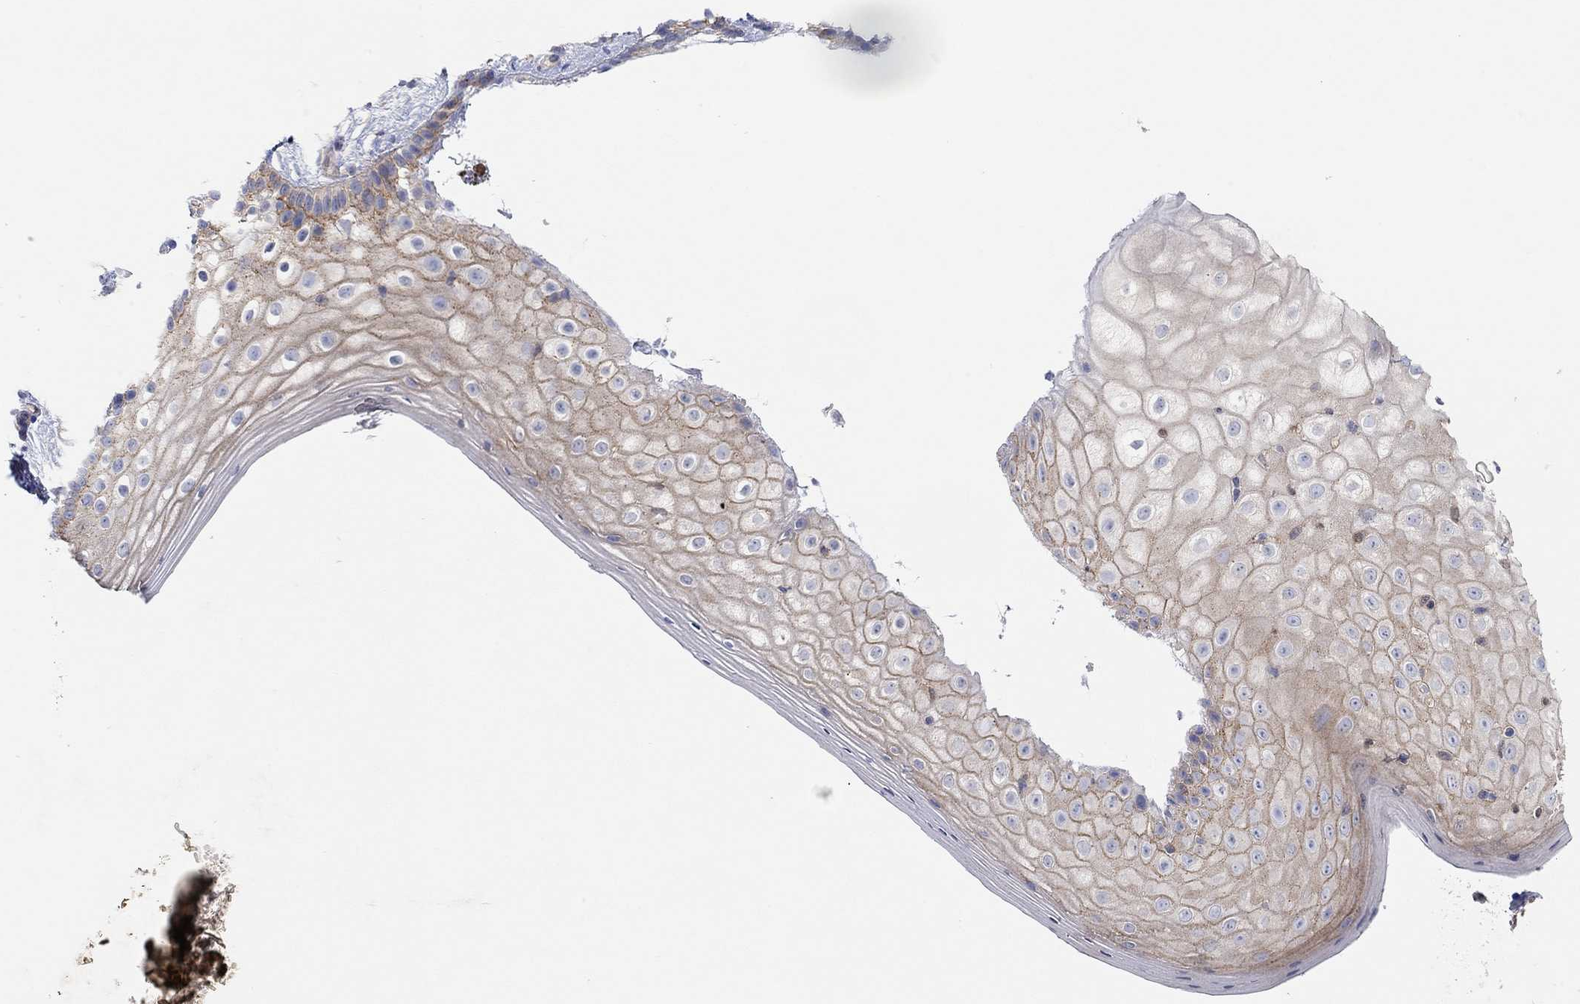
{"staining": {"intensity": "strong", "quantity": "<25%", "location": "cytoplasmic/membranous"}, "tissue": "vagina", "cell_type": "Squamous epithelial cells", "image_type": "normal", "snomed": [{"axis": "morphology", "description": "Normal tissue, NOS"}, {"axis": "topography", "description": "Vagina"}], "caption": "The photomicrograph shows immunohistochemical staining of benign vagina. There is strong cytoplasmic/membranous expression is identified in approximately <25% of squamous epithelial cells.", "gene": "RGS1", "patient": {"sex": "female", "age": 47}}